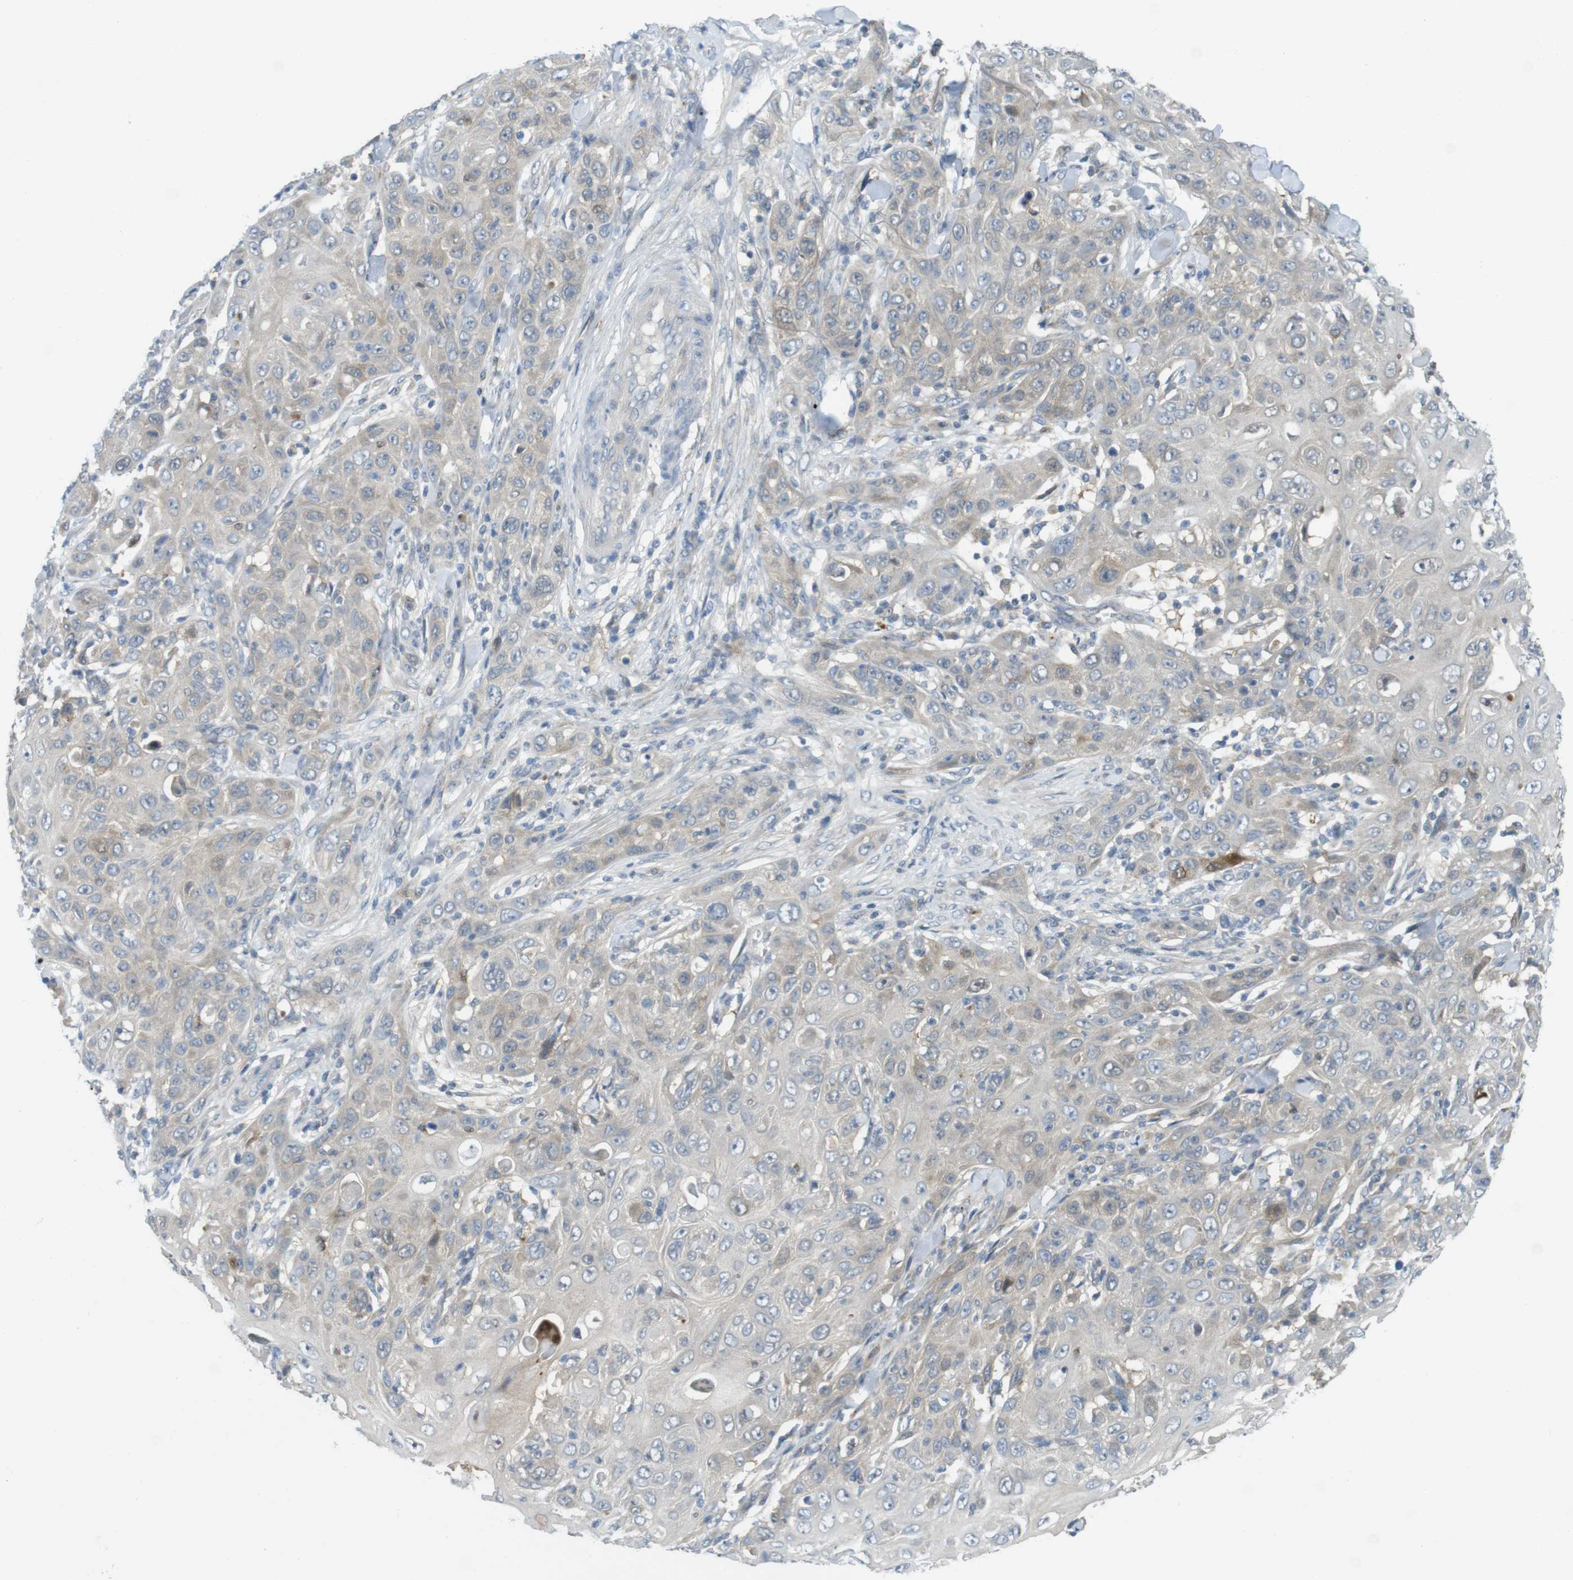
{"staining": {"intensity": "weak", "quantity": "25%-75%", "location": "cytoplasmic/membranous"}, "tissue": "skin cancer", "cell_type": "Tumor cells", "image_type": "cancer", "snomed": [{"axis": "morphology", "description": "Squamous cell carcinoma, NOS"}, {"axis": "topography", "description": "Skin"}], "caption": "High-power microscopy captured an immunohistochemistry image of skin cancer, revealing weak cytoplasmic/membranous expression in about 25%-75% of tumor cells.", "gene": "CASP2", "patient": {"sex": "female", "age": 88}}